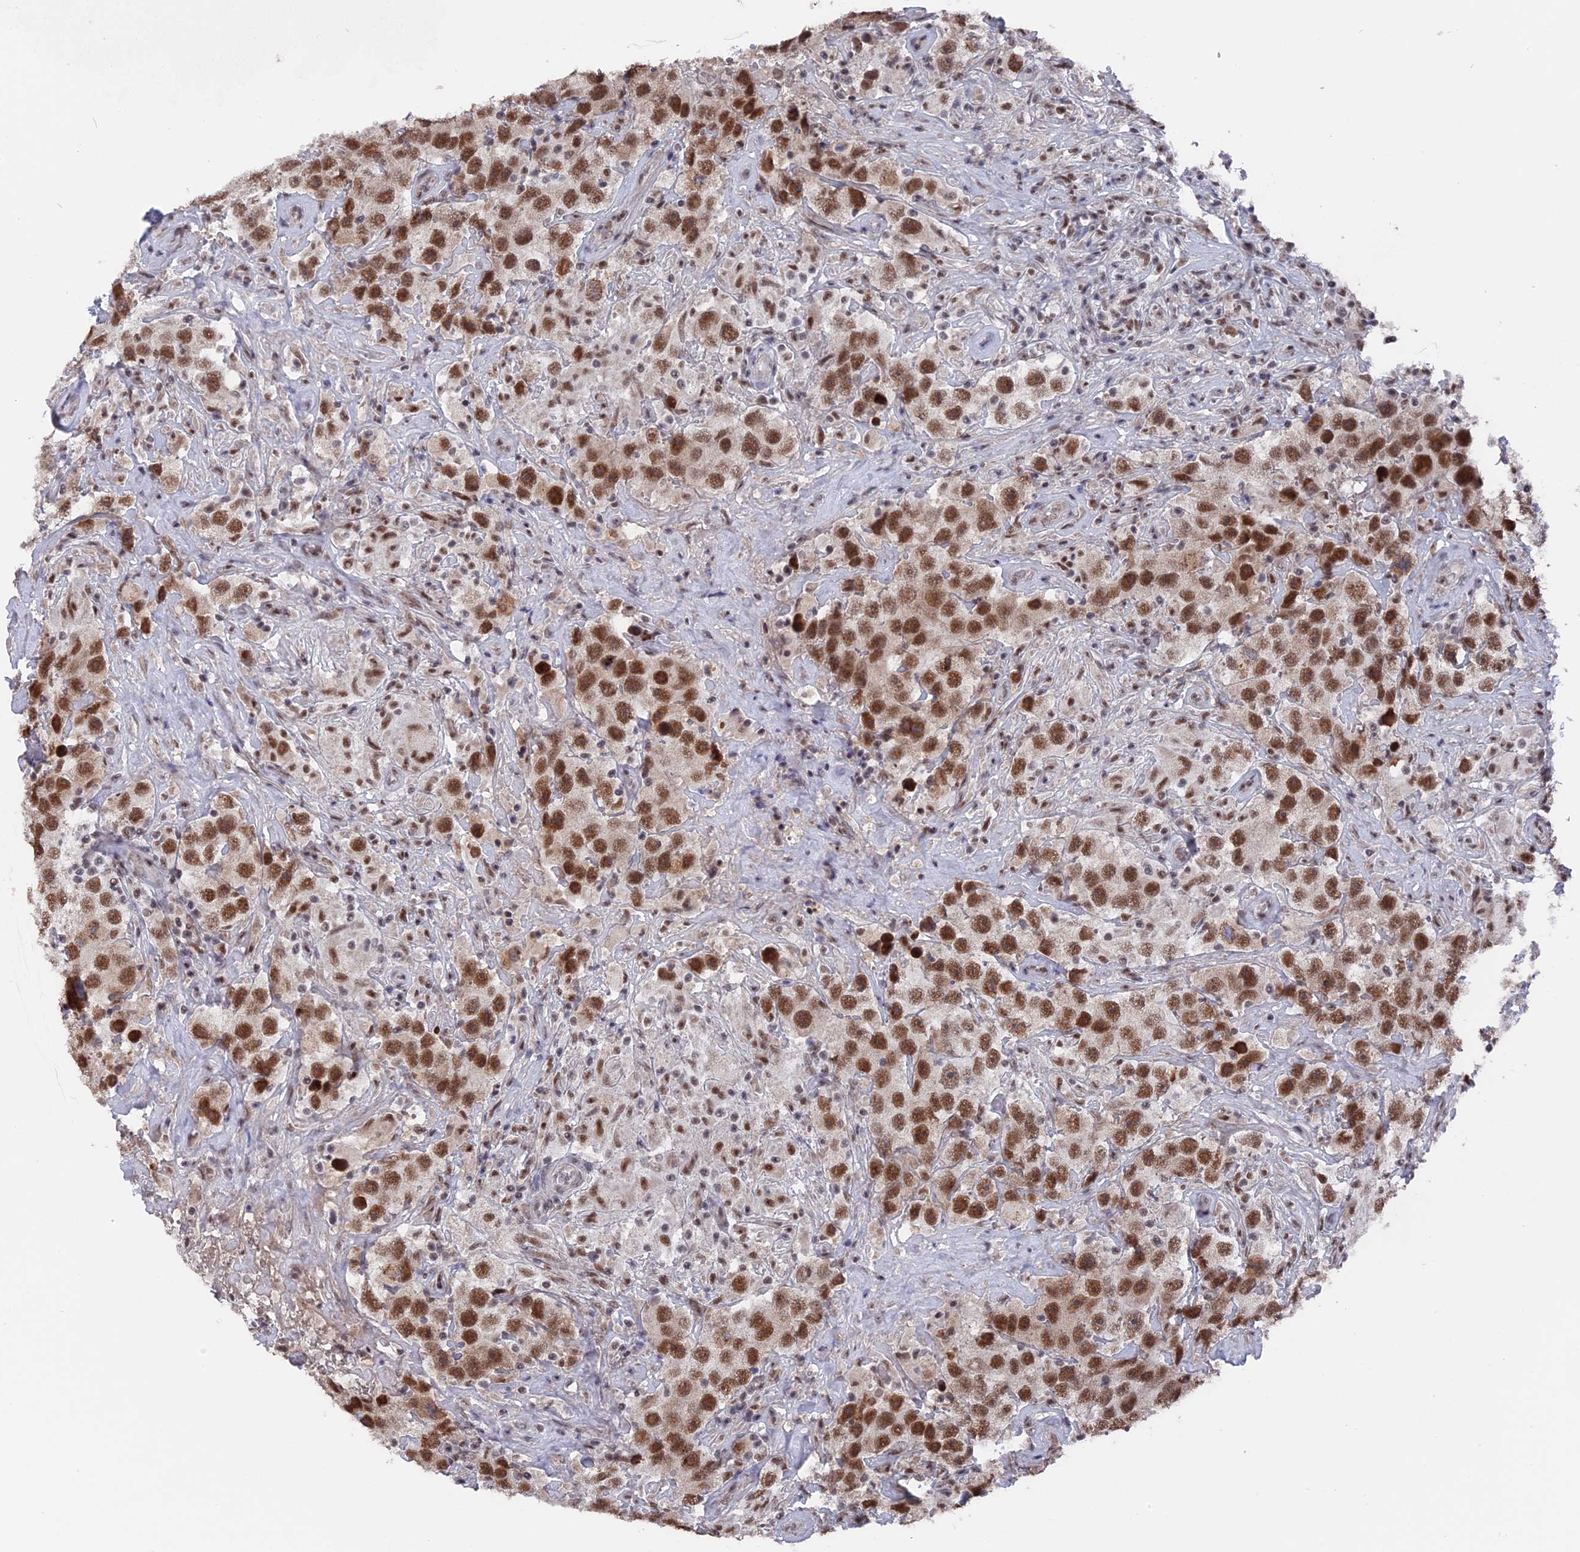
{"staining": {"intensity": "moderate", "quantity": ">75%", "location": "nuclear"}, "tissue": "testis cancer", "cell_type": "Tumor cells", "image_type": "cancer", "snomed": [{"axis": "morphology", "description": "Seminoma, NOS"}, {"axis": "topography", "description": "Testis"}], "caption": "Immunohistochemical staining of human testis cancer exhibits moderate nuclear protein positivity in about >75% of tumor cells. (IHC, brightfield microscopy, high magnification).", "gene": "SF3A2", "patient": {"sex": "male", "age": 49}}